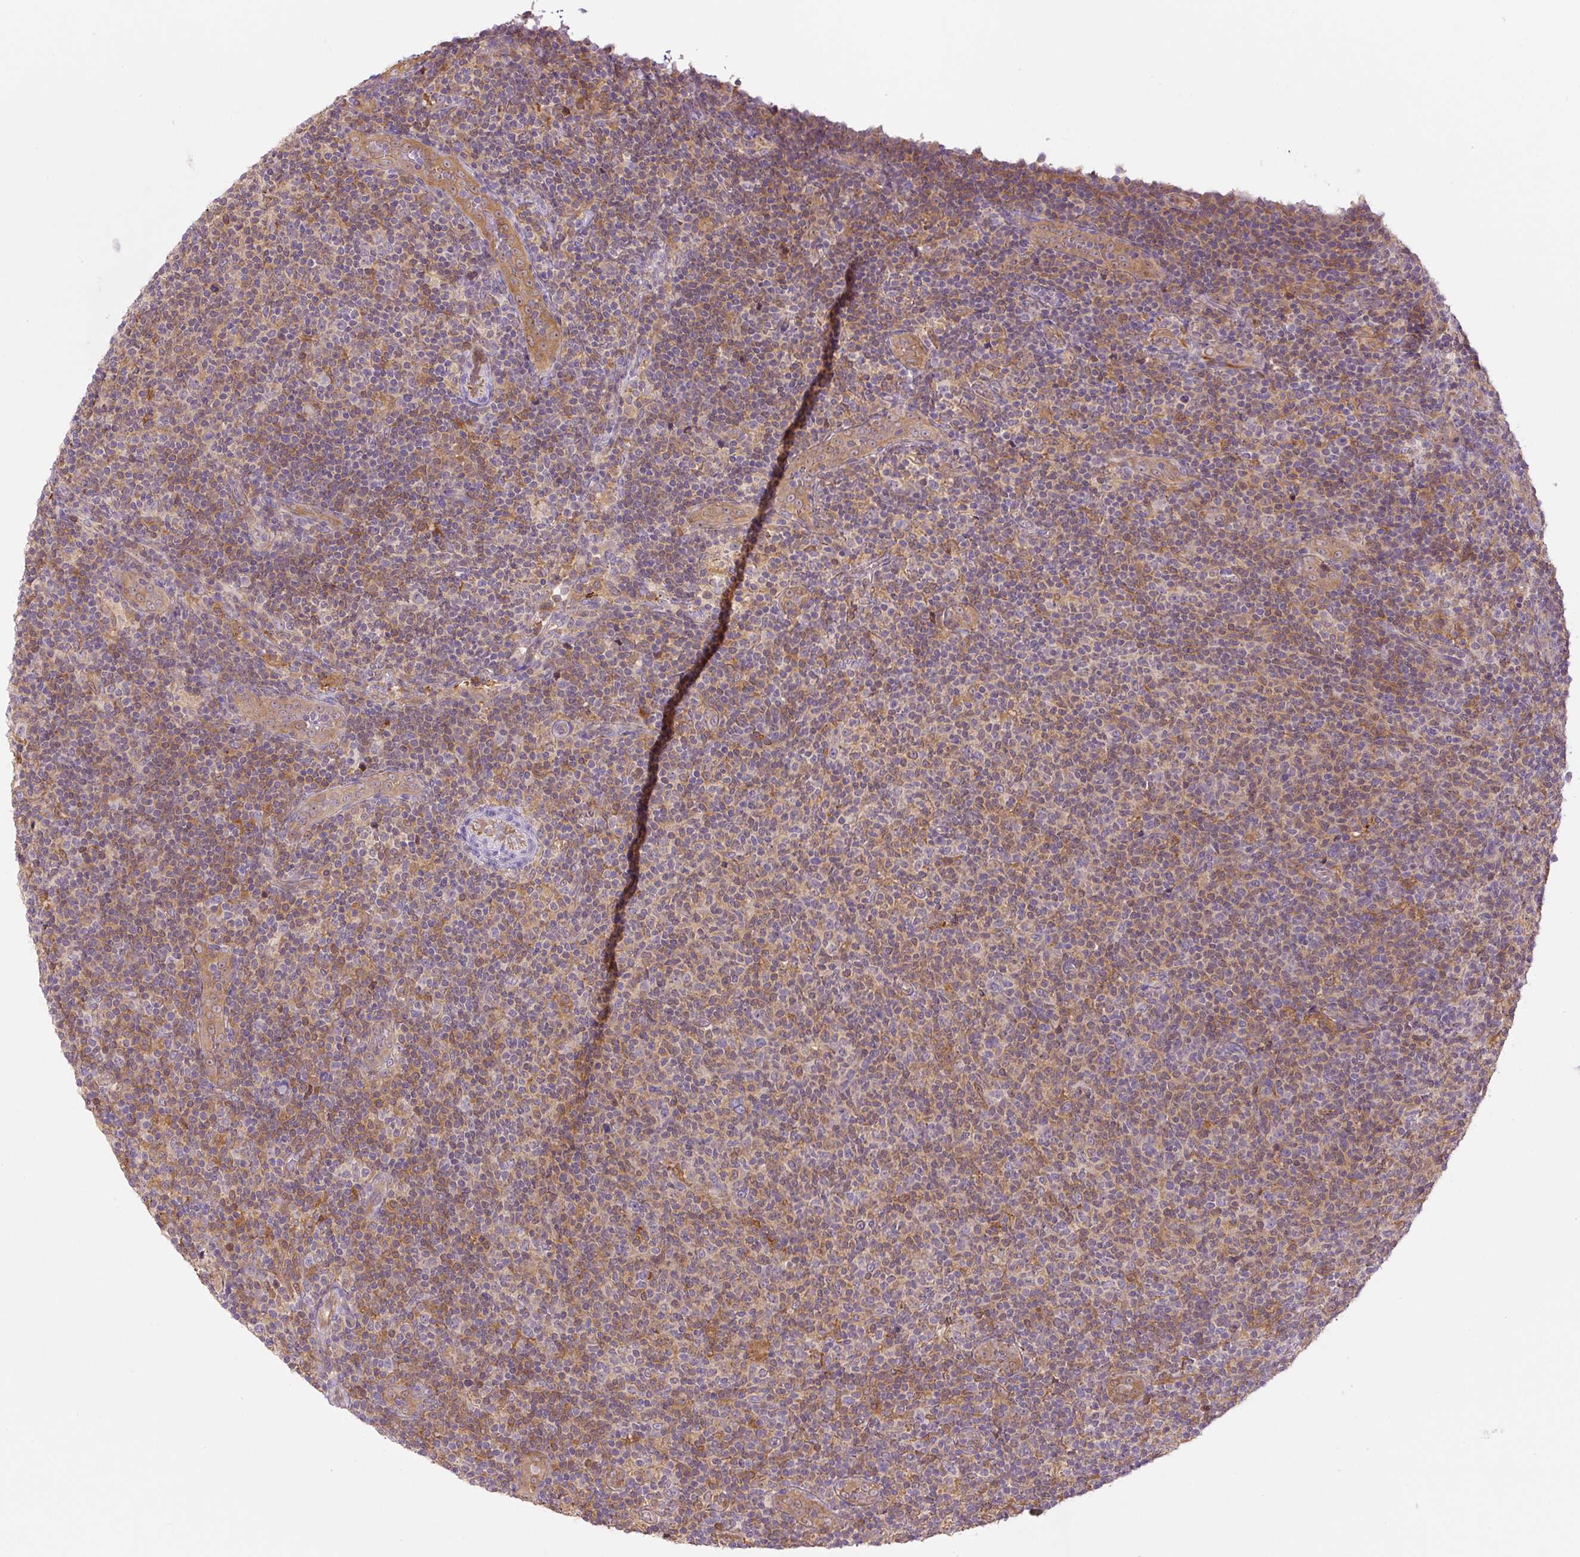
{"staining": {"intensity": "moderate", "quantity": "25%-75%", "location": "cytoplasmic/membranous"}, "tissue": "lymphoma", "cell_type": "Tumor cells", "image_type": "cancer", "snomed": [{"axis": "morphology", "description": "Malignant lymphoma, non-Hodgkin's type, Low grade"}, {"axis": "topography", "description": "Lymph node"}], "caption": "Immunohistochemistry (IHC) (DAB (3,3'-diaminobenzidine)) staining of human low-grade malignant lymphoma, non-Hodgkin's type reveals moderate cytoplasmic/membranous protein positivity in about 25%-75% of tumor cells.", "gene": "SPSB2", "patient": {"sex": "male", "age": 66}}